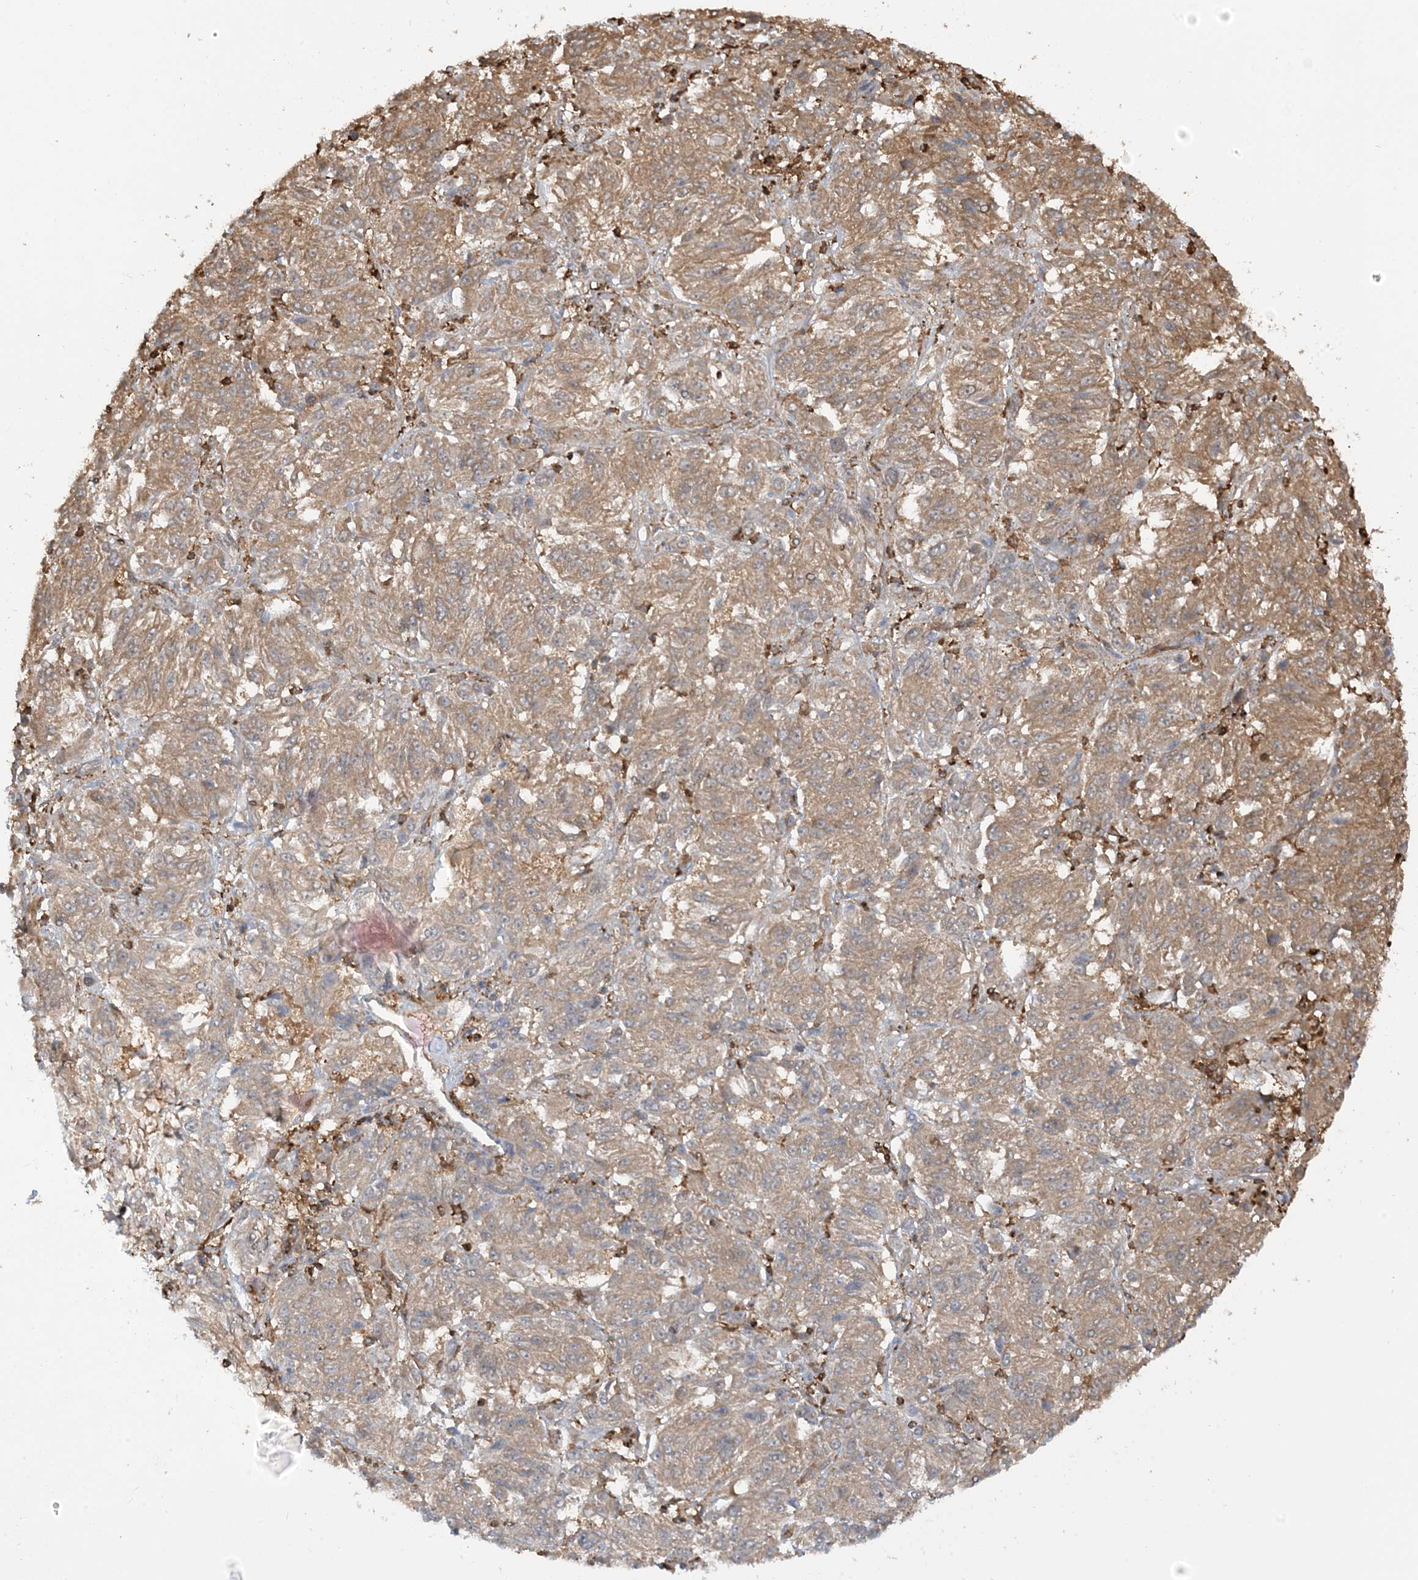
{"staining": {"intensity": "moderate", "quantity": ">75%", "location": "cytoplasmic/membranous"}, "tissue": "melanoma", "cell_type": "Tumor cells", "image_type": "cancer", "snomed": [{"axis": "morphology", "description": "Malignant melanoma, Metastatic site"}, {"axis": "topography", "description": "Lung"}], "caption": "Protein expression analysis of human melanoma reveals moderate cytoplasmic/membranous staining in about >75% of tumor cells.", "gene": "CAPZB", "patient": {"sex": "male", "age": 64}}